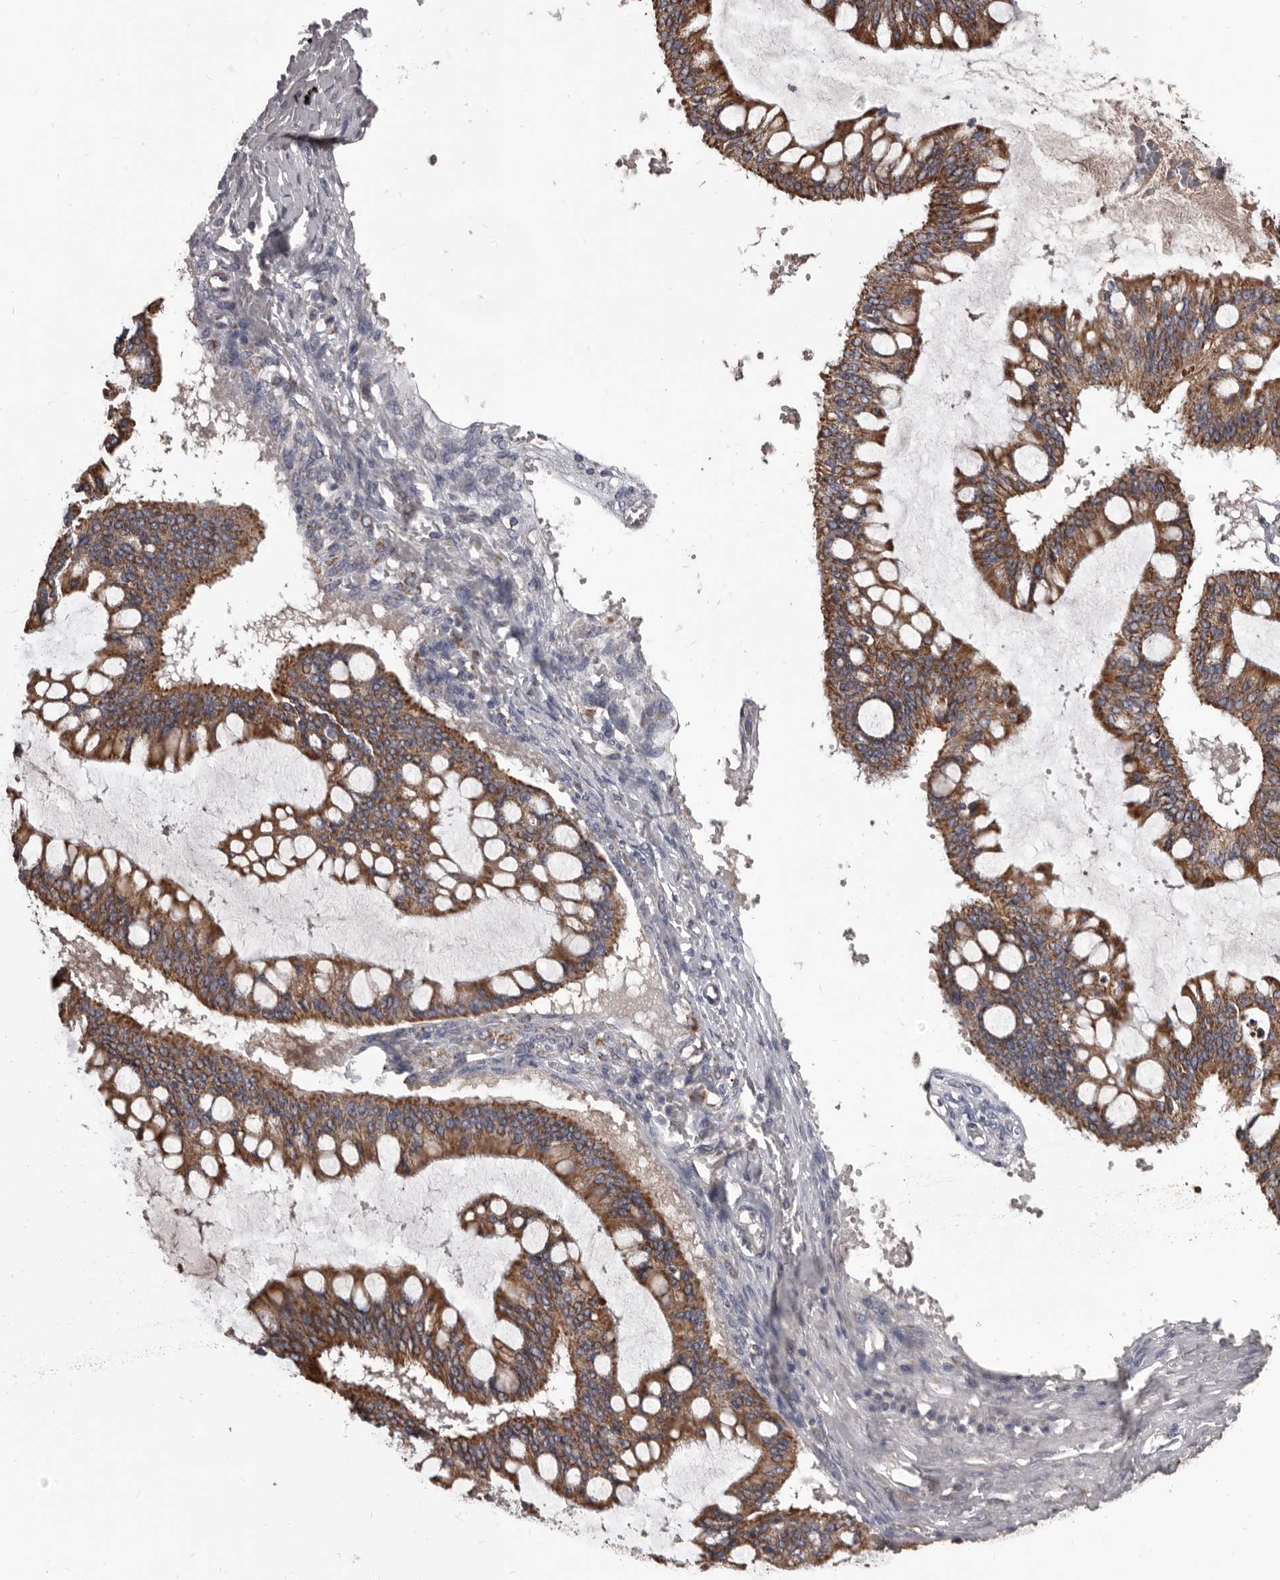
{"staining": {"intensity": "strong", "quantity": ">75%", "location": "cytoplasmic/membranous"}, "tissue": "ovarian cancer", "cell_type": "Tumor cells", "image_type": "cancer", "snomed": [{"axis": "morphology", "description": "Cystadenocarcinoma, mucinous, NOS"}, {"axis": "topography", "description": "Ovary"}], "caption": "Ovarian mucinous cystadenocarcinoma stained with immunohistochemistry exhibits strong cytoplasmic/membranous staining in approximately >75% of tumor cells.", "gene": "ALDH5A1", "patient": {"sex": "female", "age": 73}}